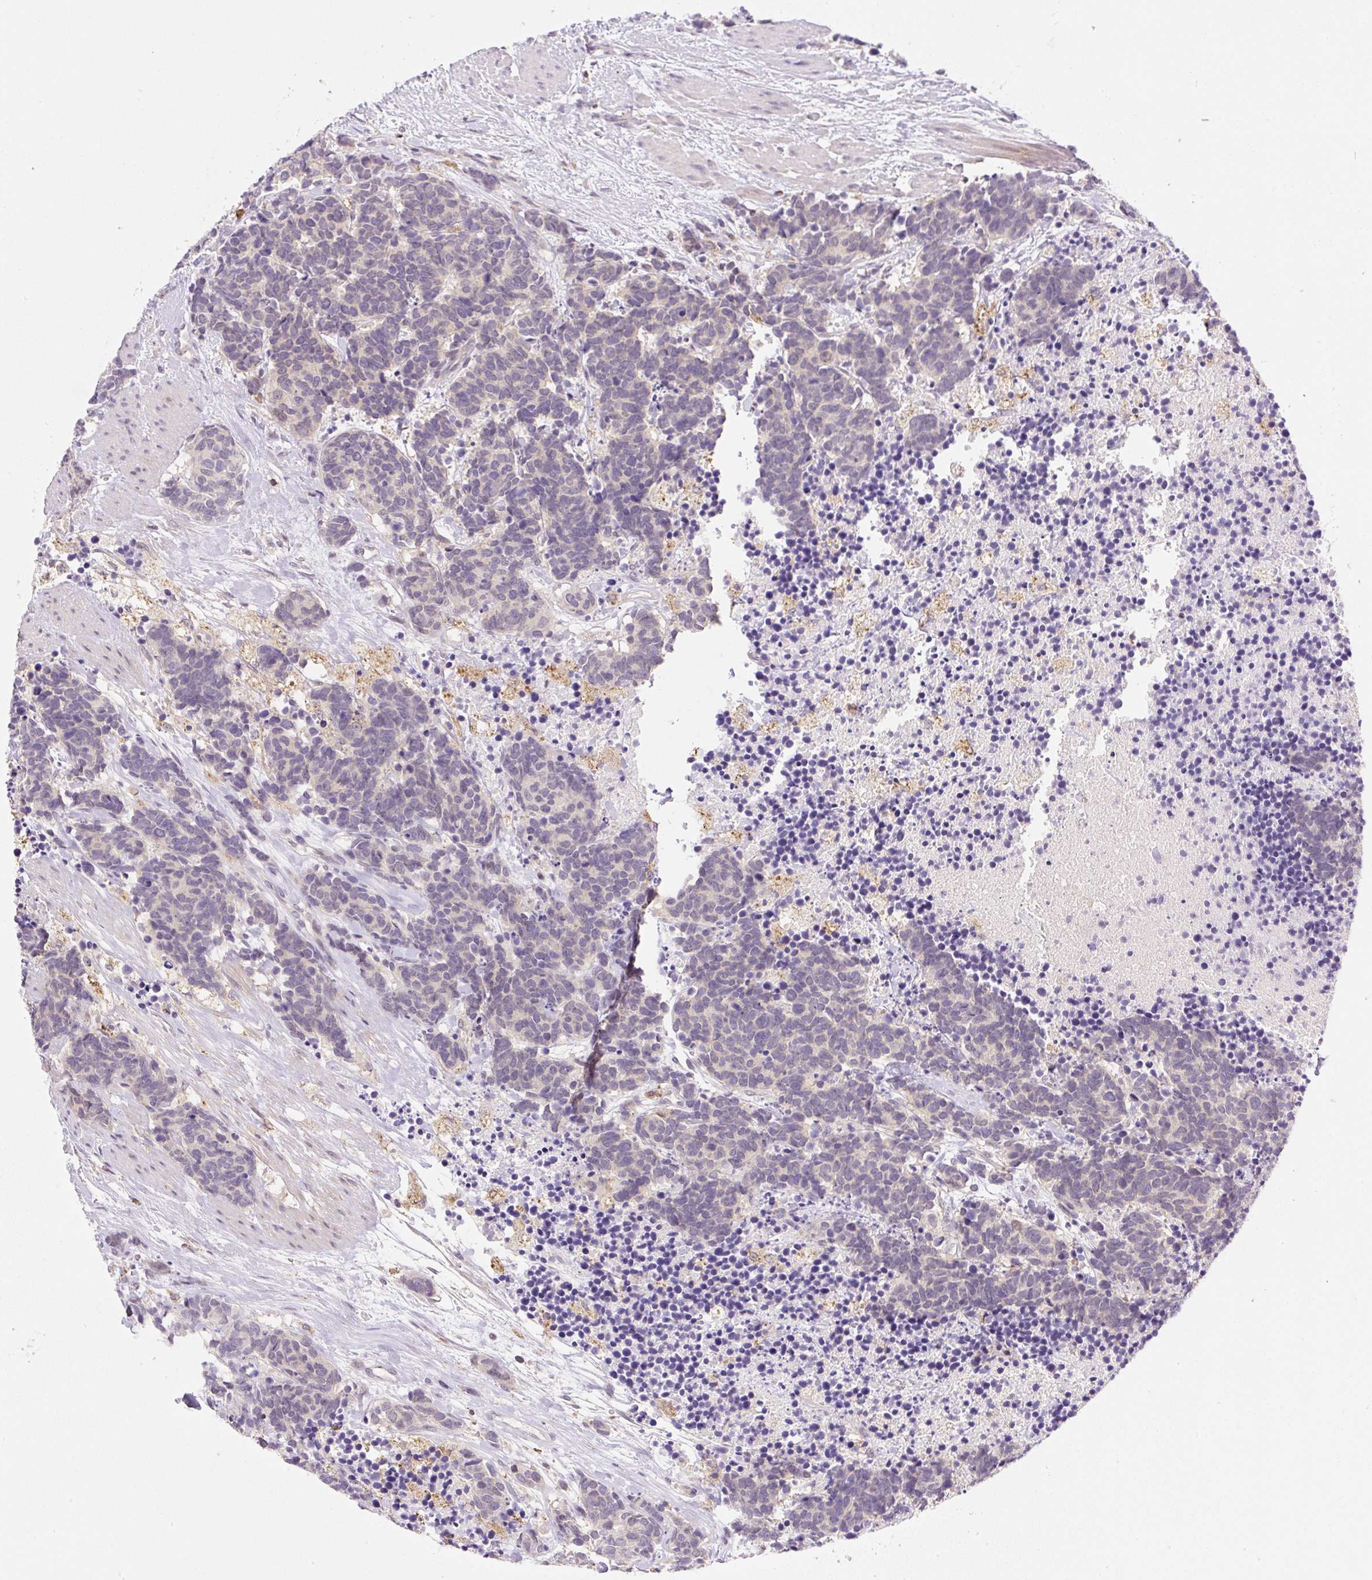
{"staining": {"intensity": "negative", "quantity": "none", "location": "none"}, "tissue": "carcinoid", "cell_type": "Tumor cells", "image_type": "cancer", "snomed": [{"axis": "morphology", "description": "Carcinoma, NOS"}, {"axis": "morphology", "description": "Carcinoid, malignant, NOS"}, {"axis": "topography", "description": "Prostate"}], "caption": "This image is of carcinoid (malignant) stained with IHC to label a protein in brown with the nuclei are counter-stained blue. There is no staining in tumor cells.", "gene": "CARD11", "patient": {"sex": "male", "age": 57}}